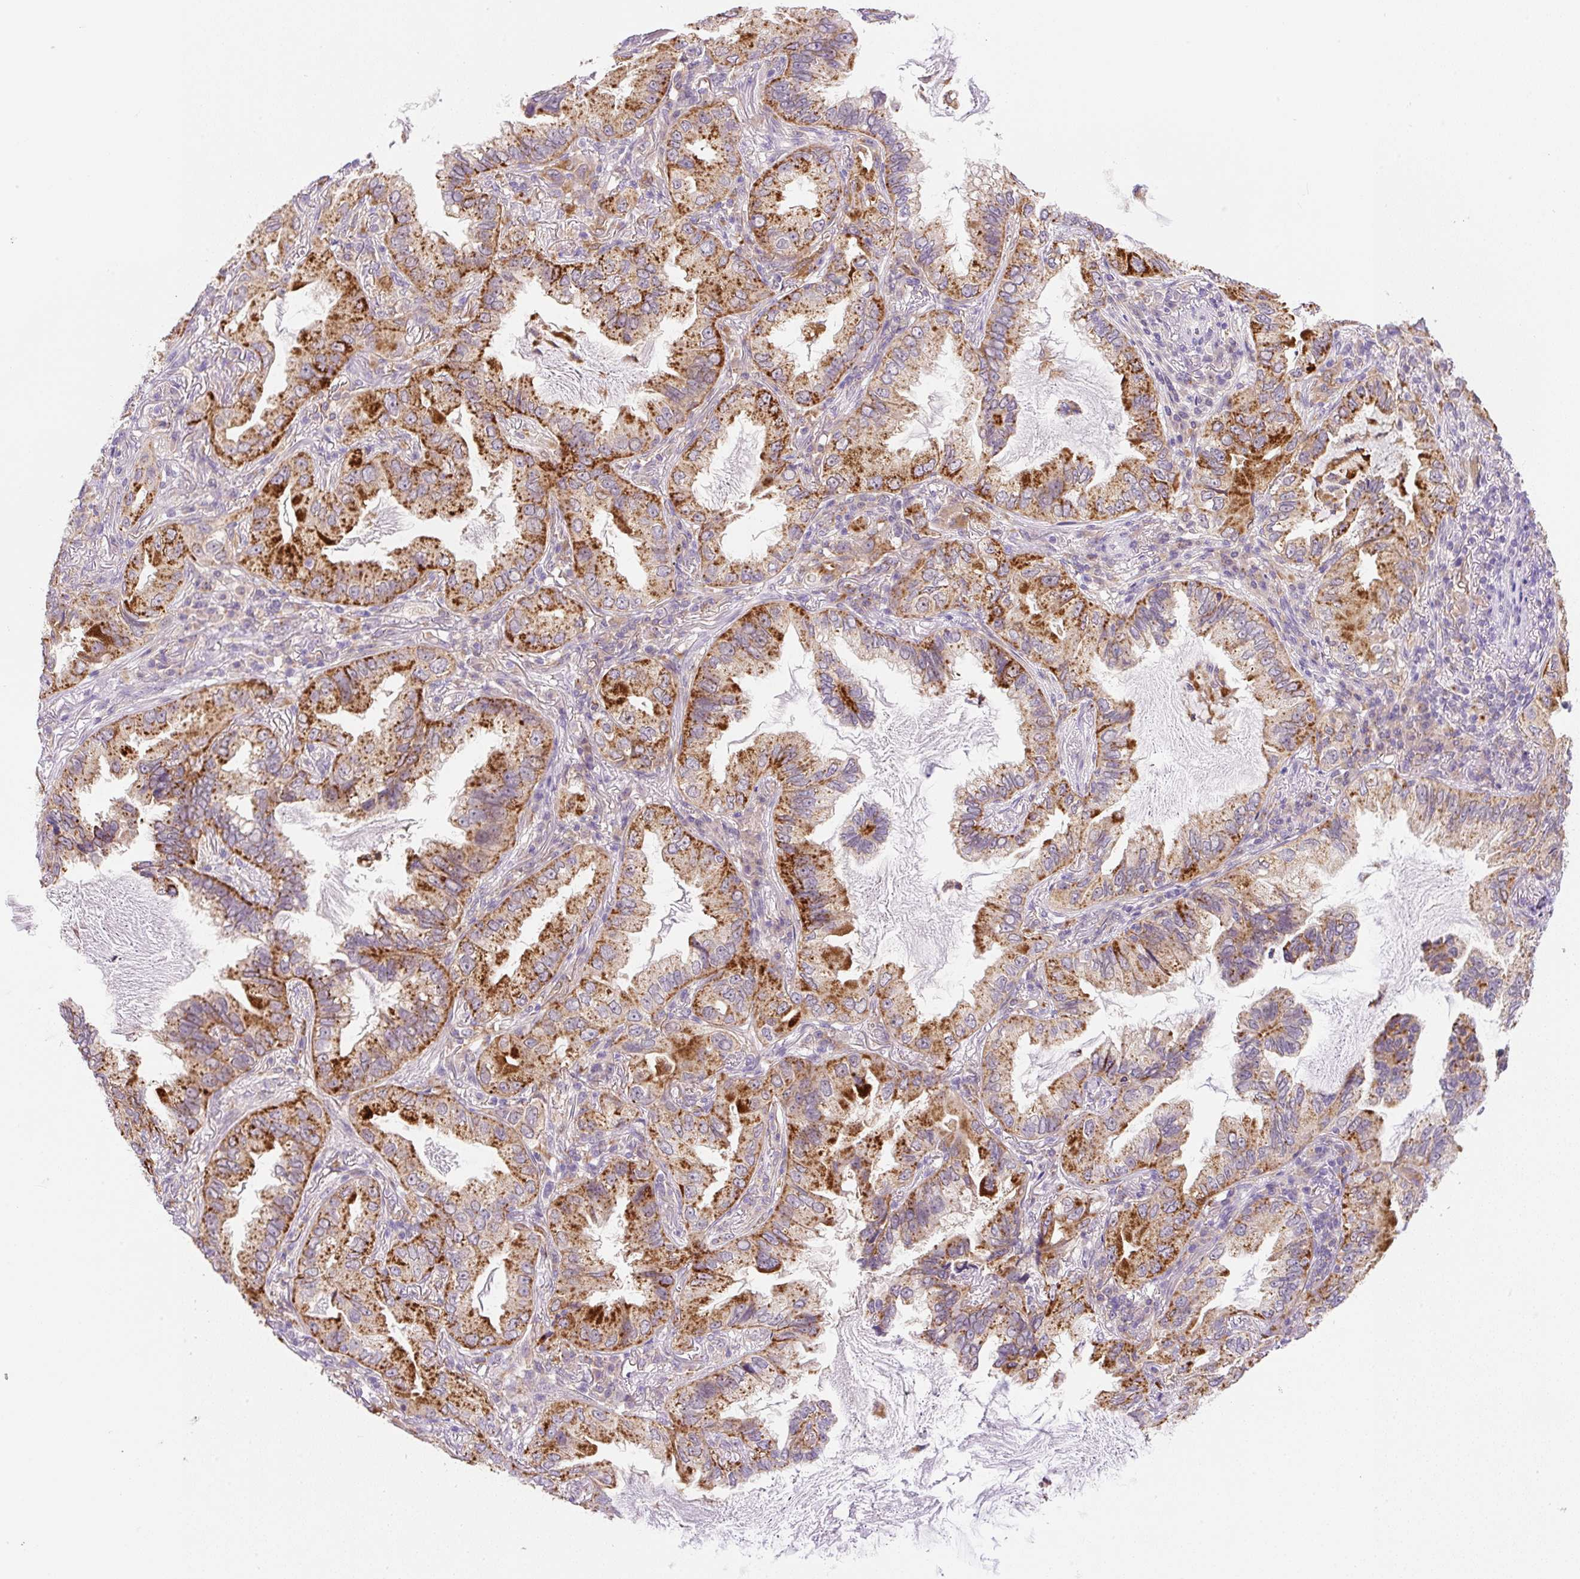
{"staining": {"intensity": "strong", "quantity": "25%-75%", "location": "cytoplasmic/membranous"}, "tissue": "lung cancer", "cell_type": "Tumor cells", "image_type": "cancer", "snomed": [{"axis": "morphology", "description": "Adenocarcinoma, NOS"}, {"axis": "topography", "description": "Lung"}], "caption": "Lung cancer tissue demonstrates strong cytoplasmic/membranous positivity in about 25%-75% of tumor cells", "gene": "CEBPZOS", "patient": {"sex": "female", "age": 69}}